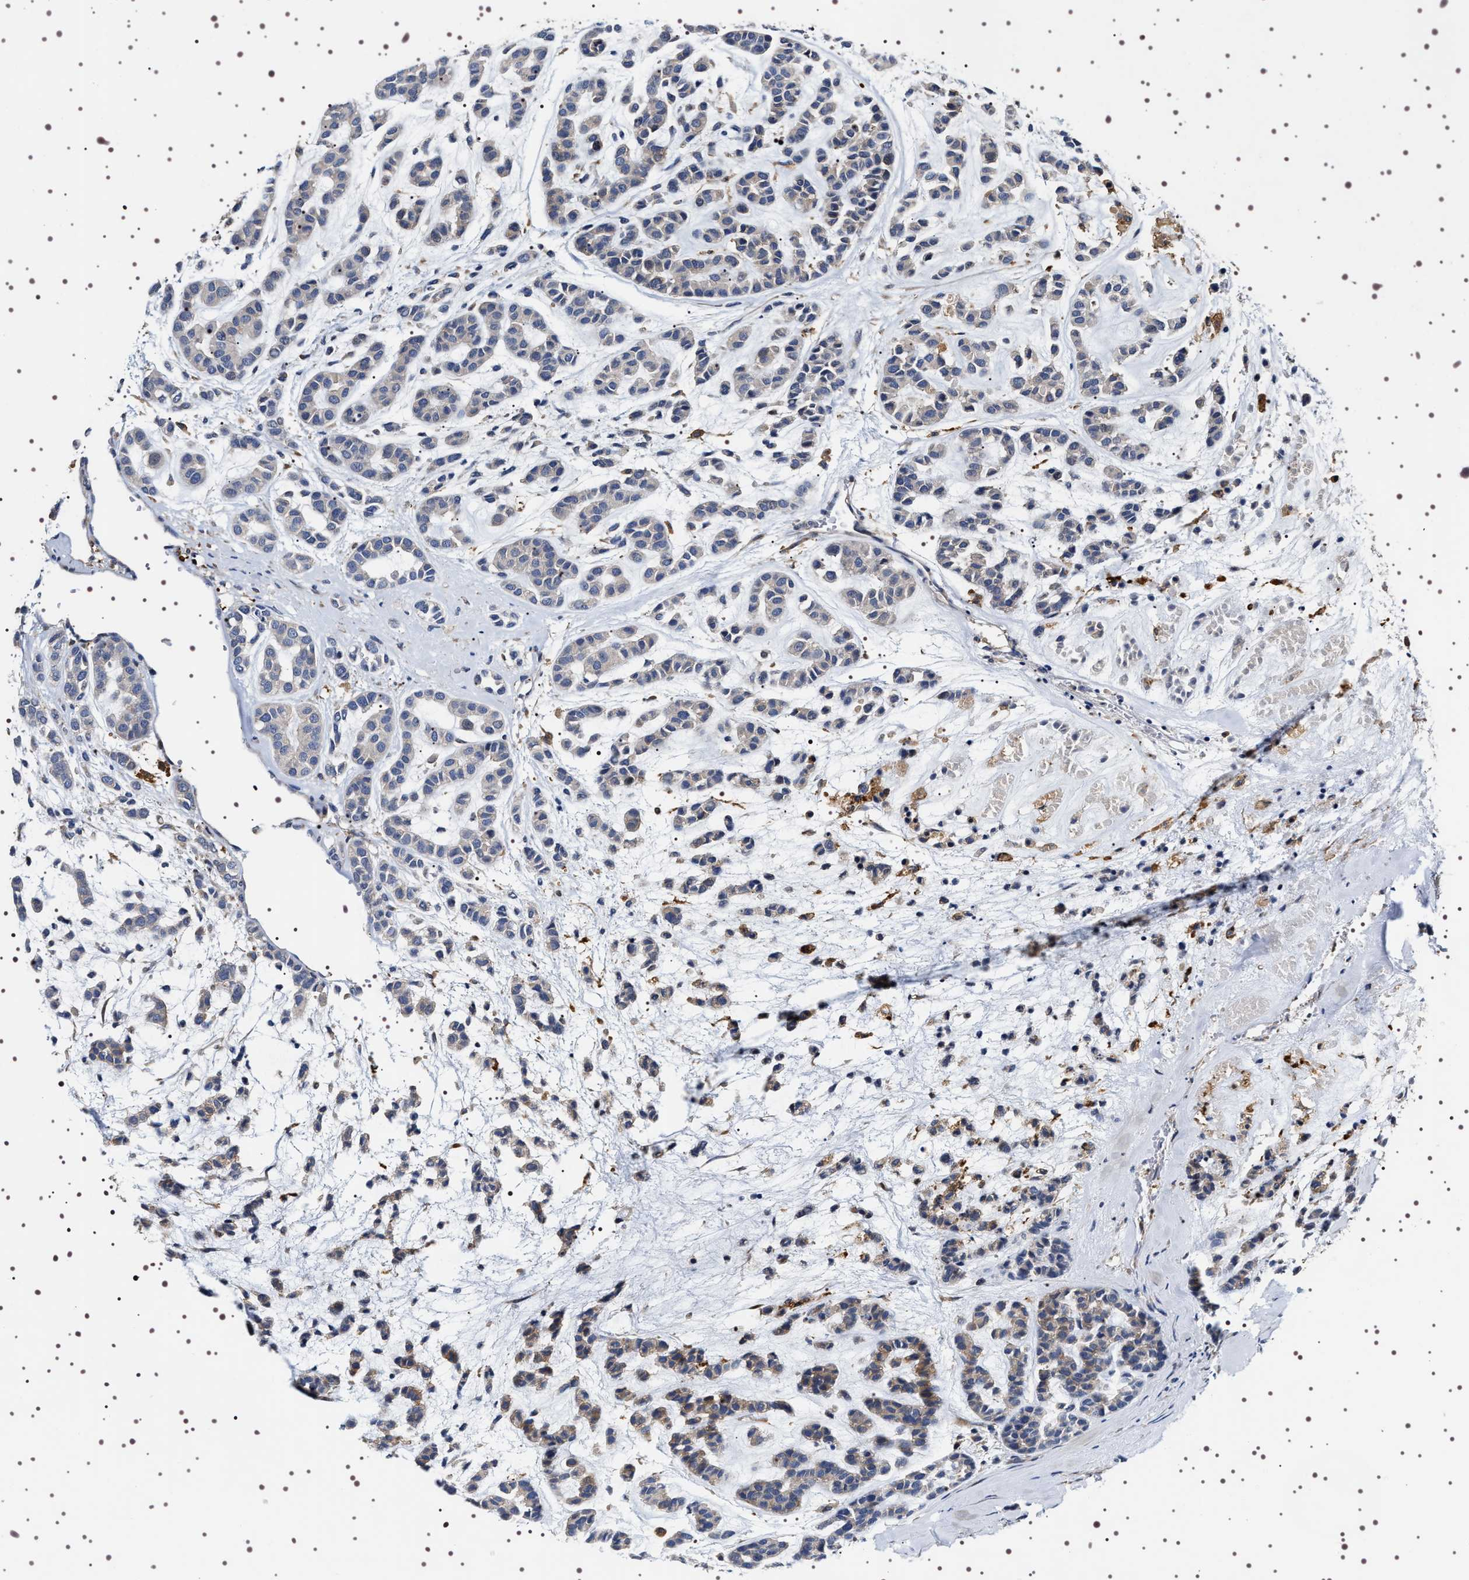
{"staining": {"intensity": "weak", "quantity": "<25%", "location": "cytoplasmic/membranous"}, "tissue": "head and neck cancer", "cell_type": "Tumor cells", "image_type": "cancer", "snomed": [{"axis": "morphology", "description": "Adenocarcinoma, NOS"}, {"axis": "morphology", "description": "Adenoma, NOS"}, {"axis": "topography", "description": "Head-Neck"}], "caption": "Protein analysis of head and neck cancer (adenocarcinoma) shows no significant expression in tumor cells.", "gene": "ALPL", "patient": {"sex": "female", "age": 55}}